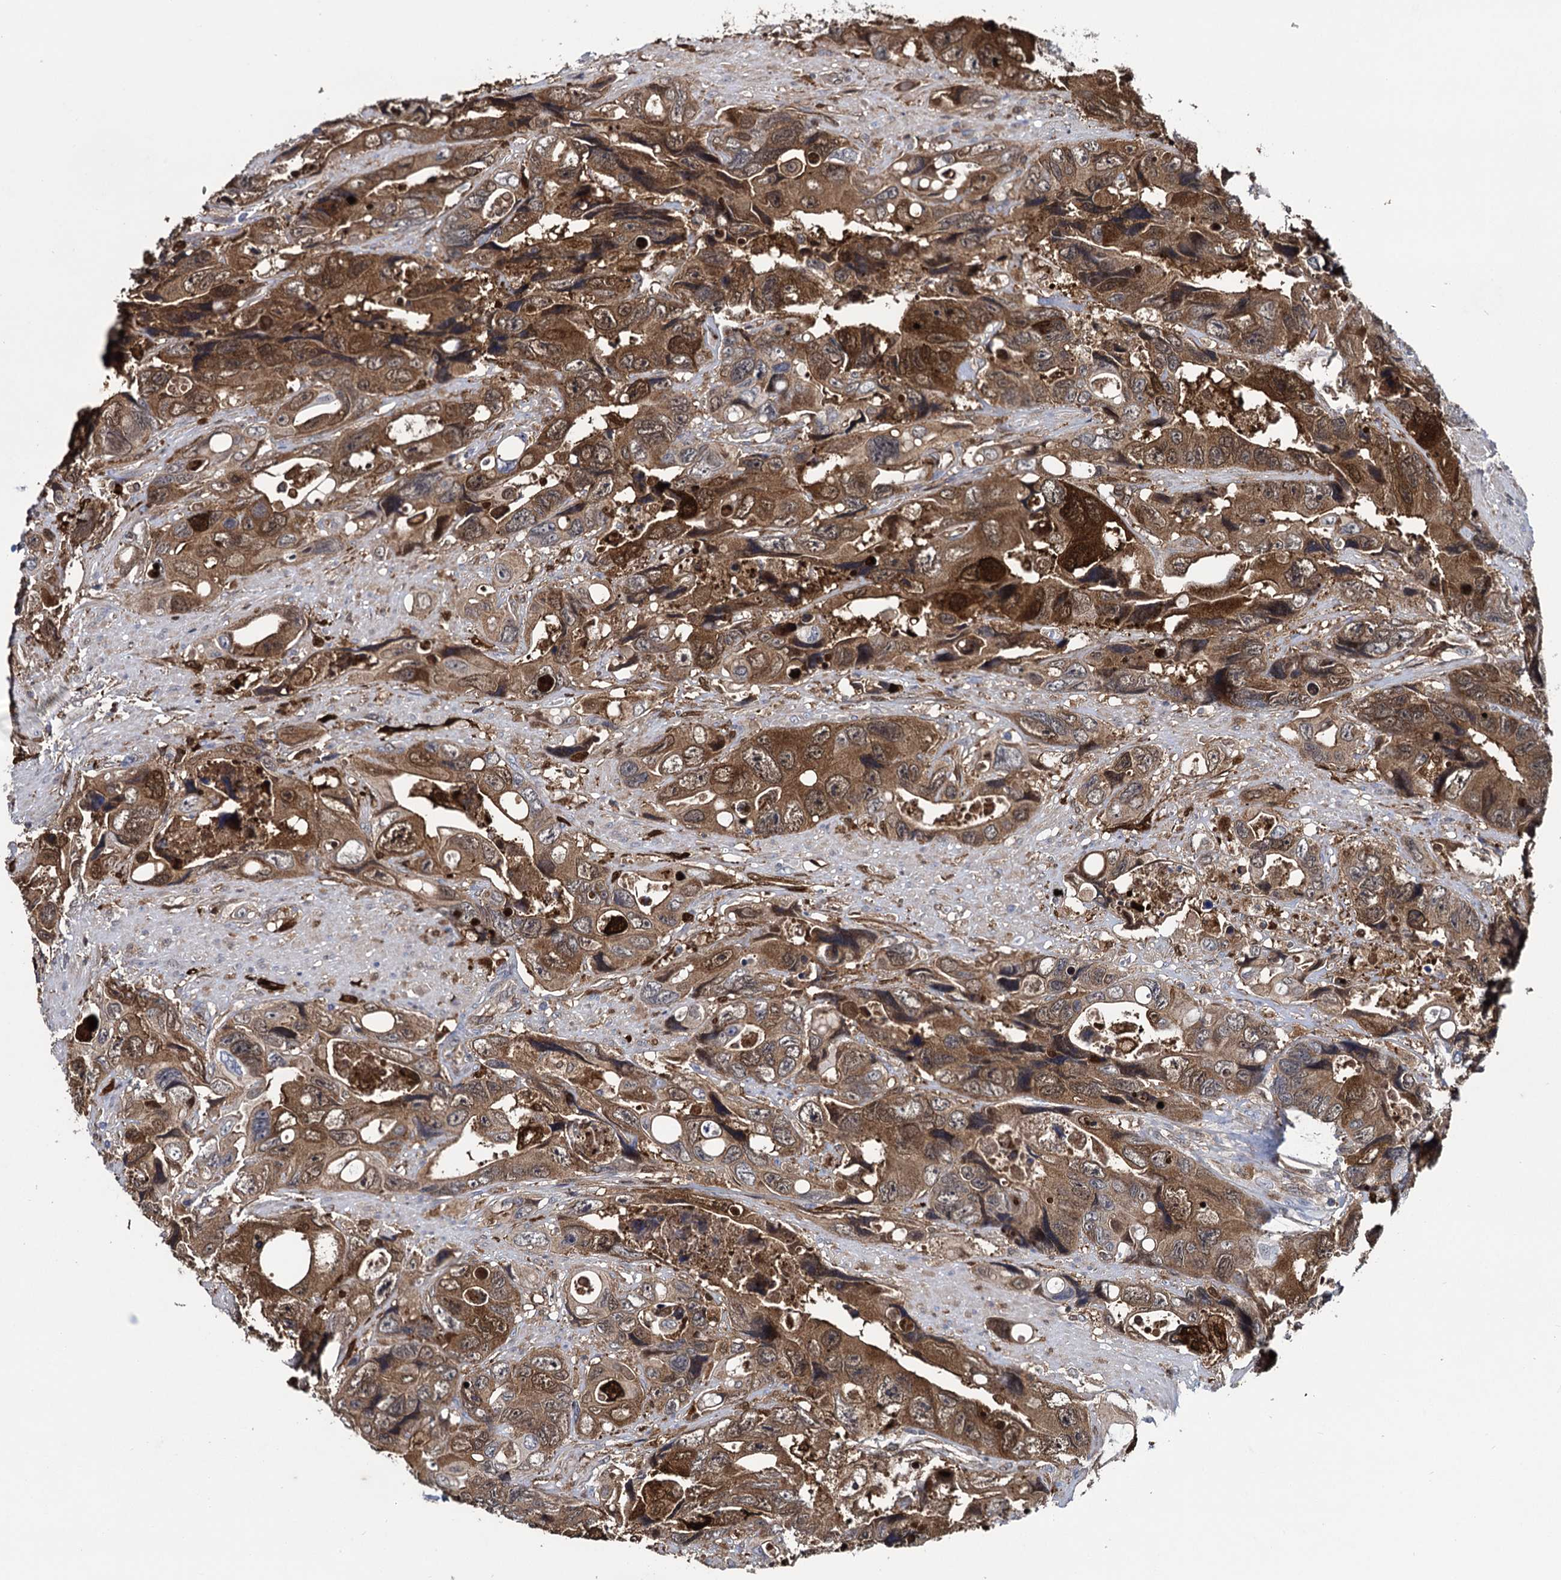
{"staining": {"intensity": "strong", "quantity": ">75%", "location": "cytoplasmic/membranous,nuclear"}, "tissue": "colorectal cancer", "cell_type": "Tumor cells", "image_type": "cancer", "snomed": [{"axis": "morphology", "description": "Adenocarcinoma, NOS"}, {"axis": "topography", "description": "Rectum"}], "caption": "Approximately >75% of tumor cells in adenocarcinoma (colorectal) exhibit strong cytoplasmic/membranous and nuclear protein expression as visualized by brown immunohistochemical staining.", "gene": "FABP5", "patient": {"sex": "male", "age": 57}}